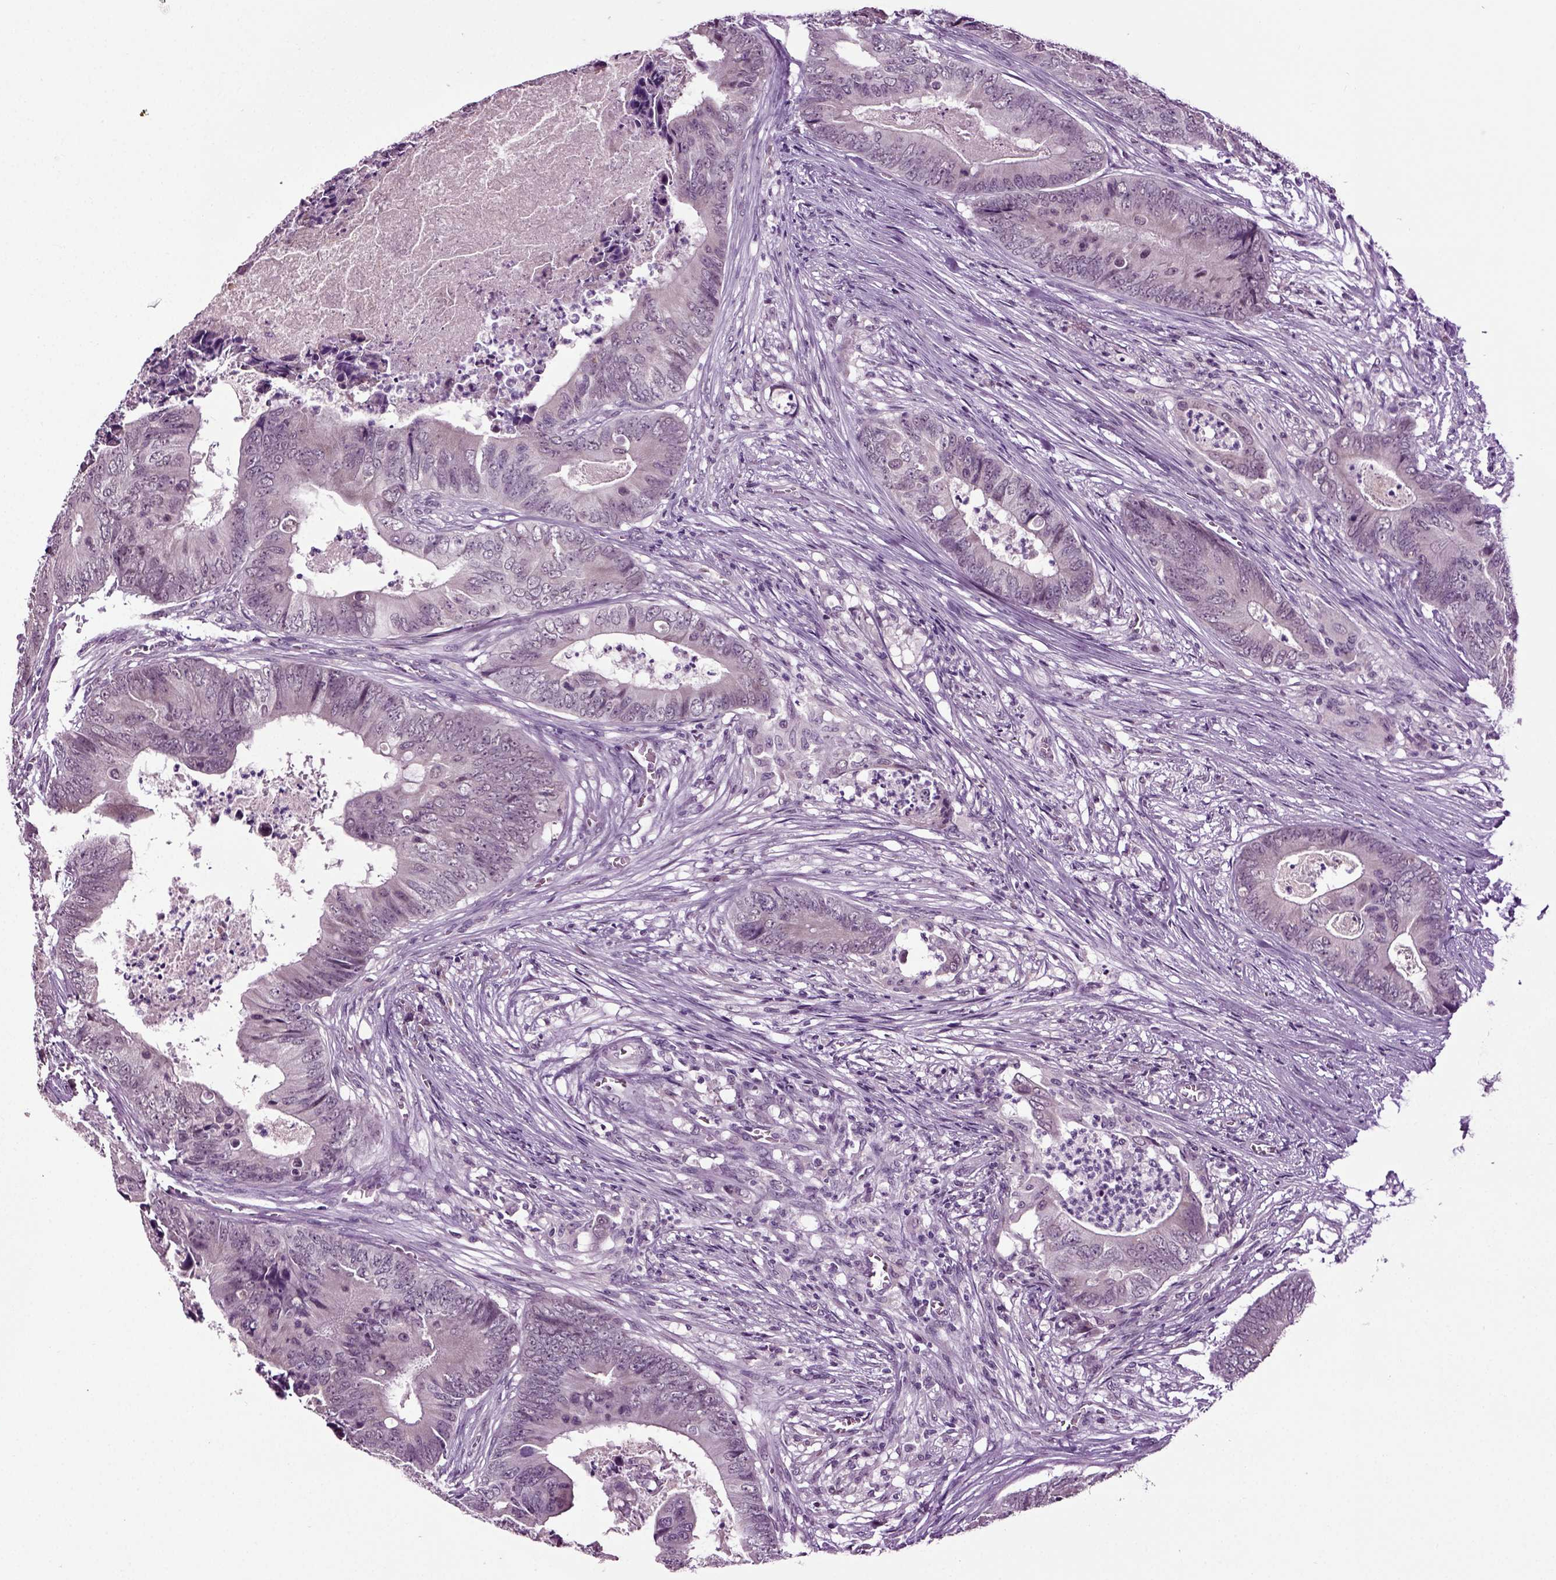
{"staining": {"intensity": "negative", "quantity": "none", "location": "none"}, "tissue": "colorectal cancer", "cell_type": "Tumor cells", "image_type": "cancer", "snomed": [{"axis": "morphology", "description": "Adenocarcinoma, NOS"}, {"axis": "topography", "description": "Colon"}], "caption": "This is an immunohistochemistry image of human adenocarcinoma (colorectal). There is no expression in tumor cells.", "gene": "SPATA17", "patient": {"sex": "male", "age": 84}}